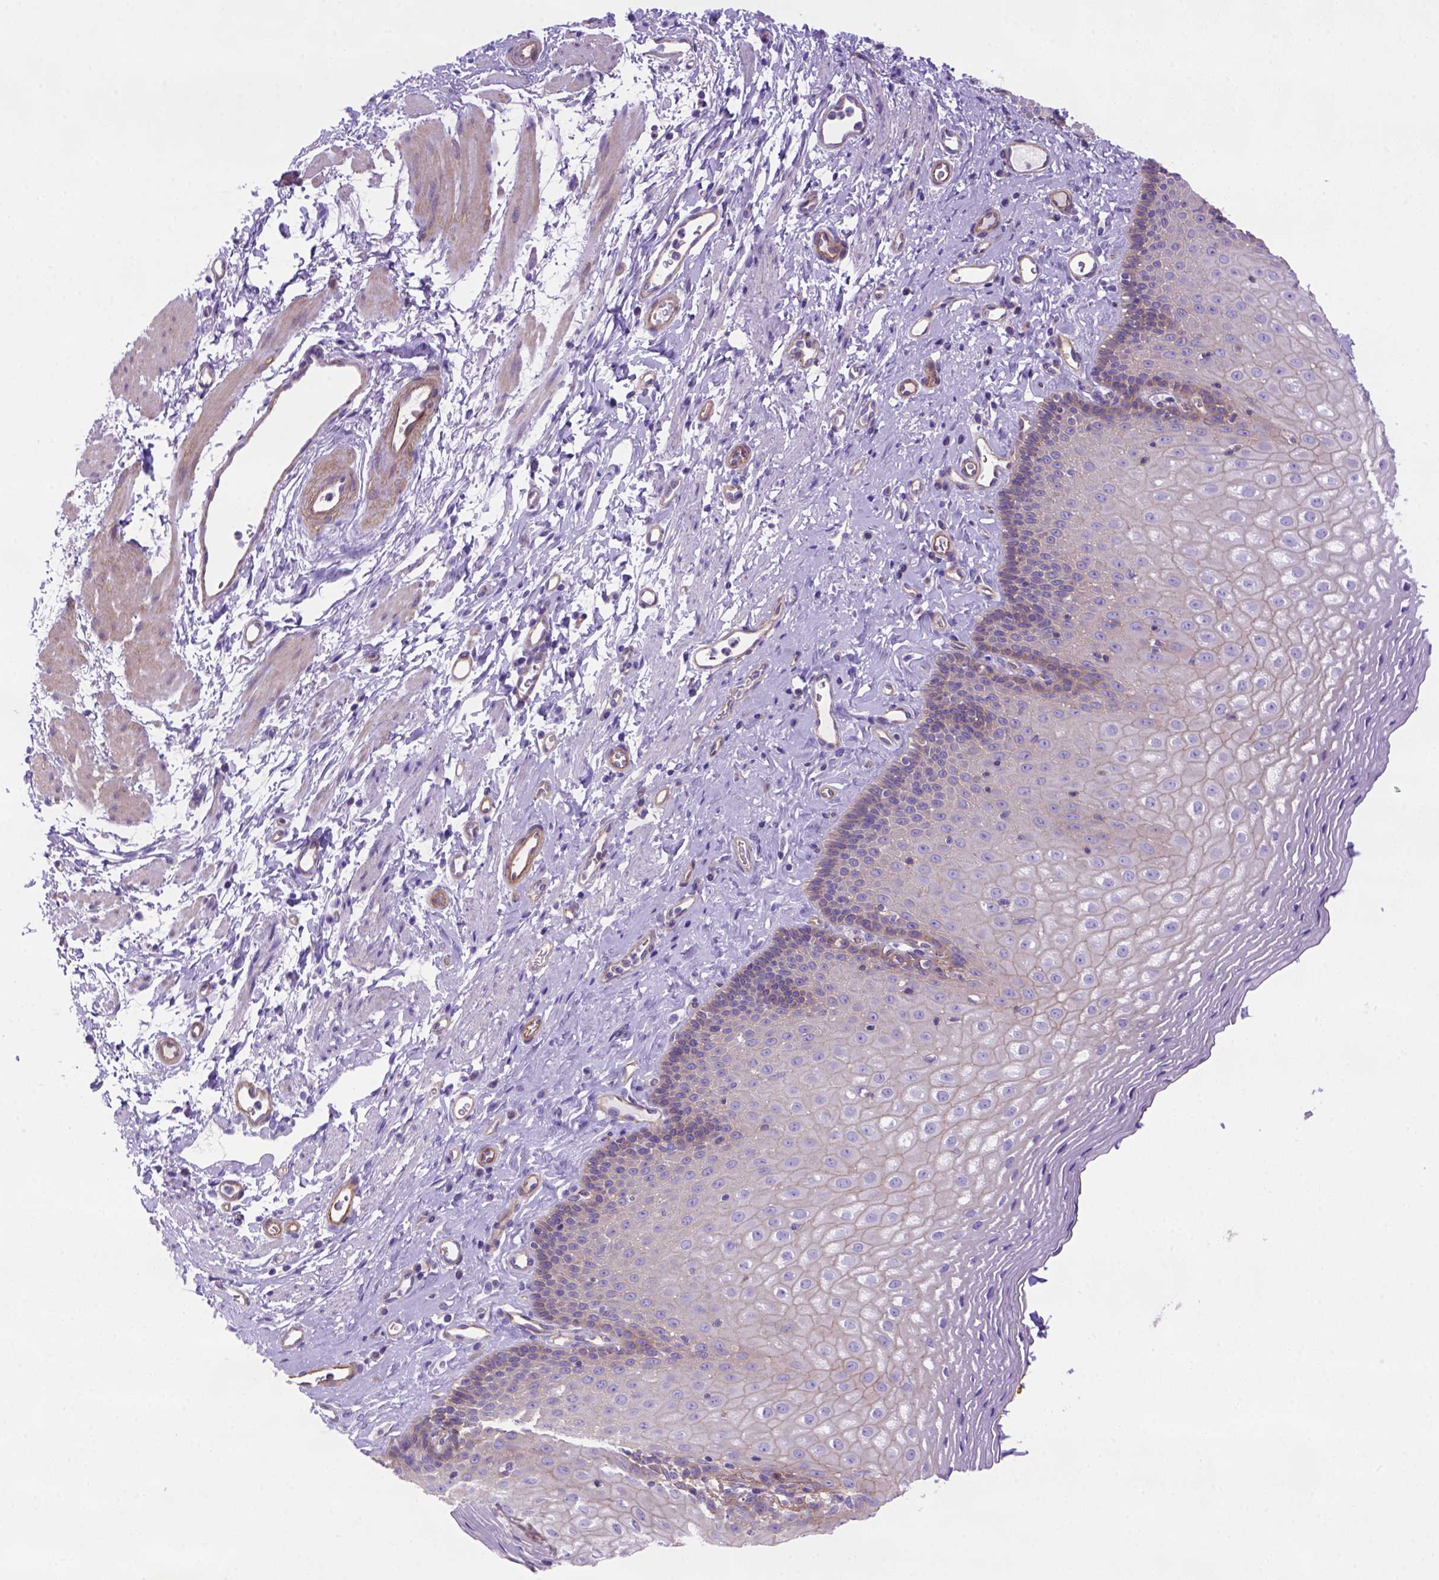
{"staining": {"intensity": "moderate", "quantity": "25%-75%", "location": "cytoplasmic/membranous"}, "tissue": "esophagus", "cell_type": "Squamous epithelial cells", "image_type": "normal", "snomed": [{"axis": "morphology", "description": "Normal tissue, NOS"}, {"axis": "topography", "description": "Esophagus"}], "caption": "Esophagus stained for a protein reveals moderate cytoplasmic/membranous positivity in squamous epithelial cells. The staining was performed using DAB (3,3'-diaminobenzidine) to visualize the protein expression in brown, while the nuclei were stained in blue with hematoxylin (Magnification: 20x).", "gene": "PEX12", "patient": {"sex": "female", "age": 68}}